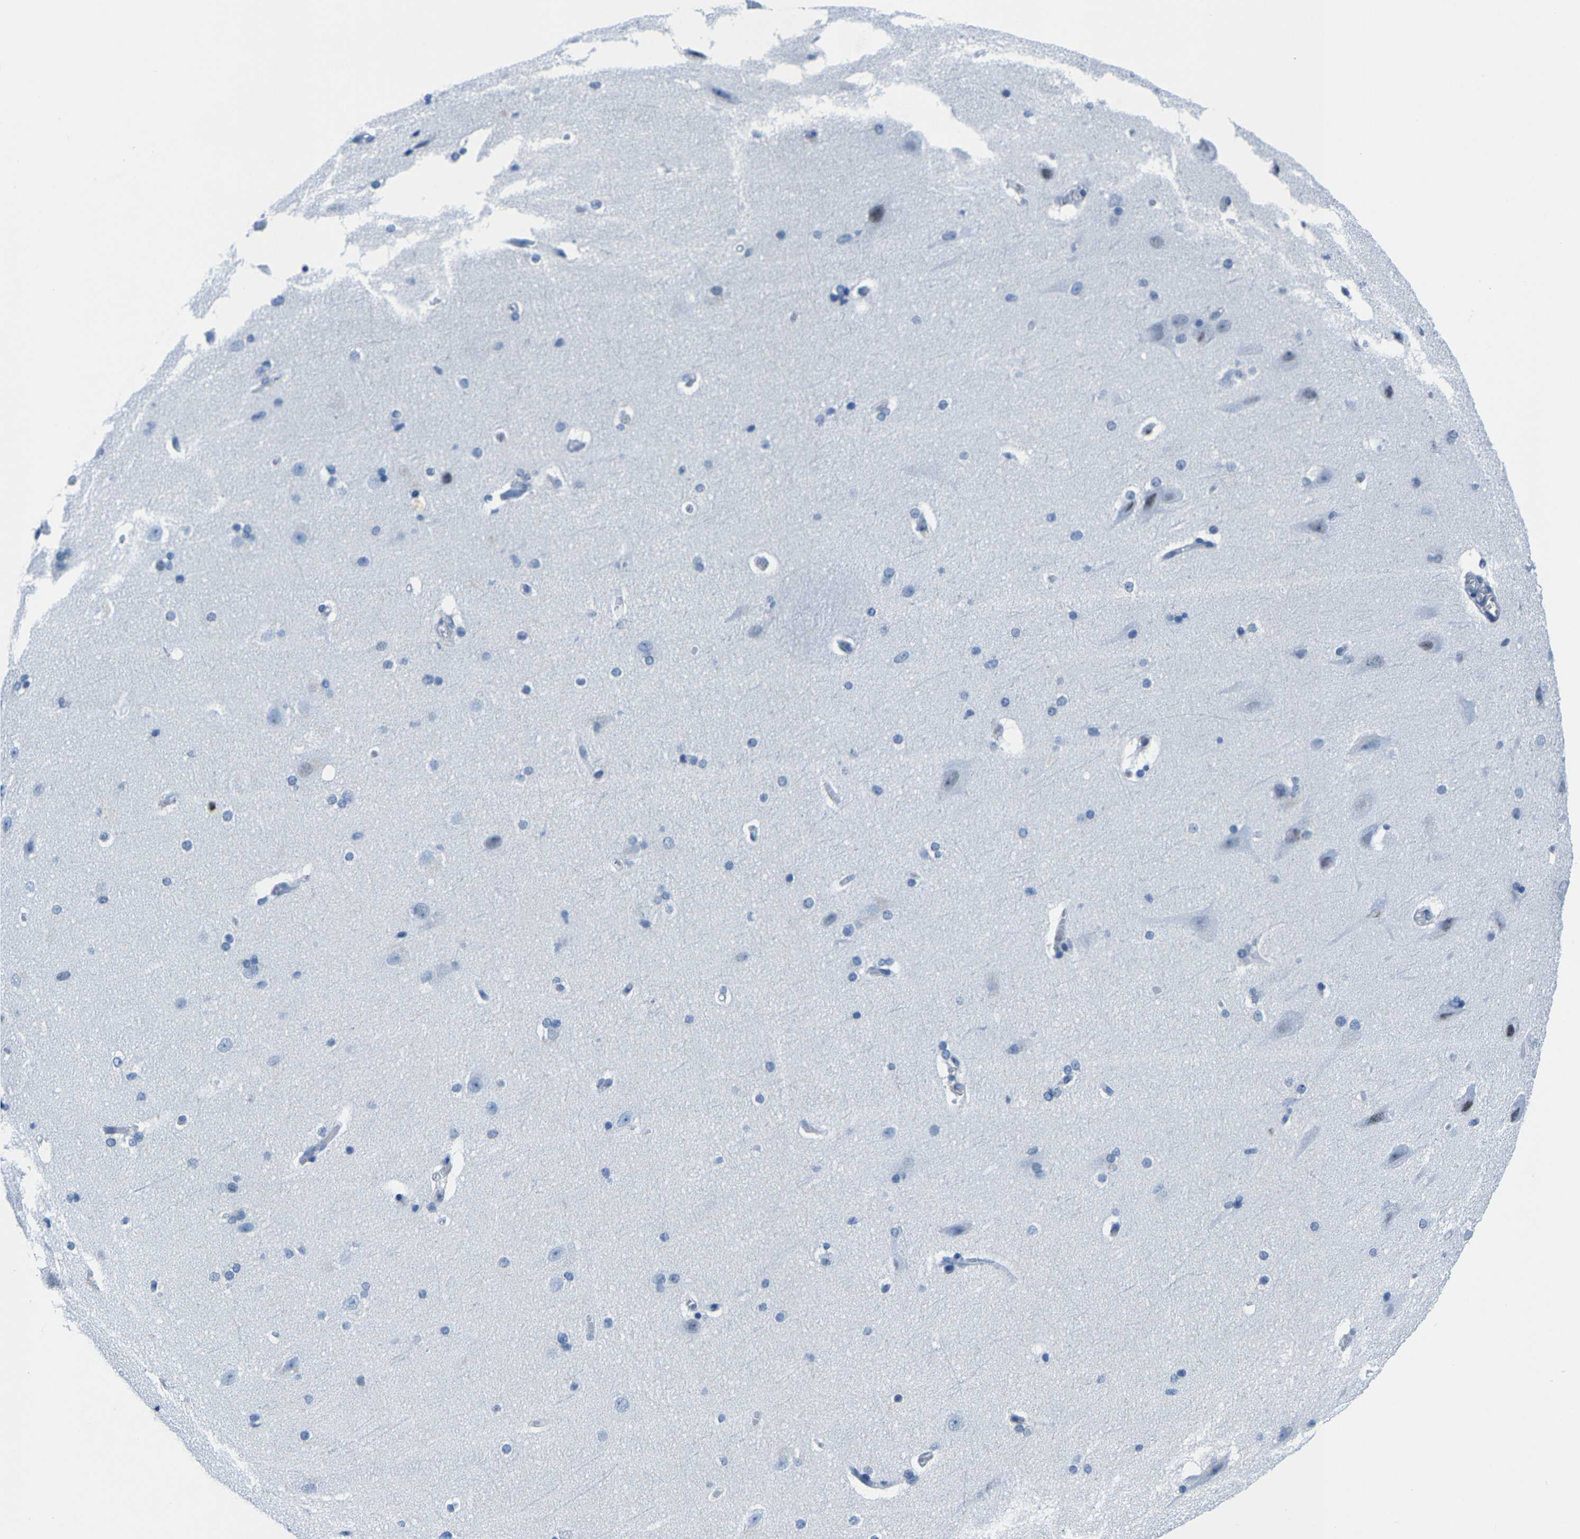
{"staining": {"intensity": "negative", "quantity": "none", "location": "none"}, "tissue": "cerebral cortex", "cell_type": "Endothelial cells", "image_type": "normal", "snomed": [{"axis": "morphology", "description": "Normal tissue, NOS"}, {"axis": "topography", "description": "Cerebral cortex"}, {"axis": "topography", "description": "Hippocampus"}], "caption": "DAB (3,3'-diaminobenzidine) immunohistochemical staining of normal human cerebral cortex reveals no significant expression in endothelial cells.", "gene": "SSH3", "patient": {"sex": "female", "age": 19}}